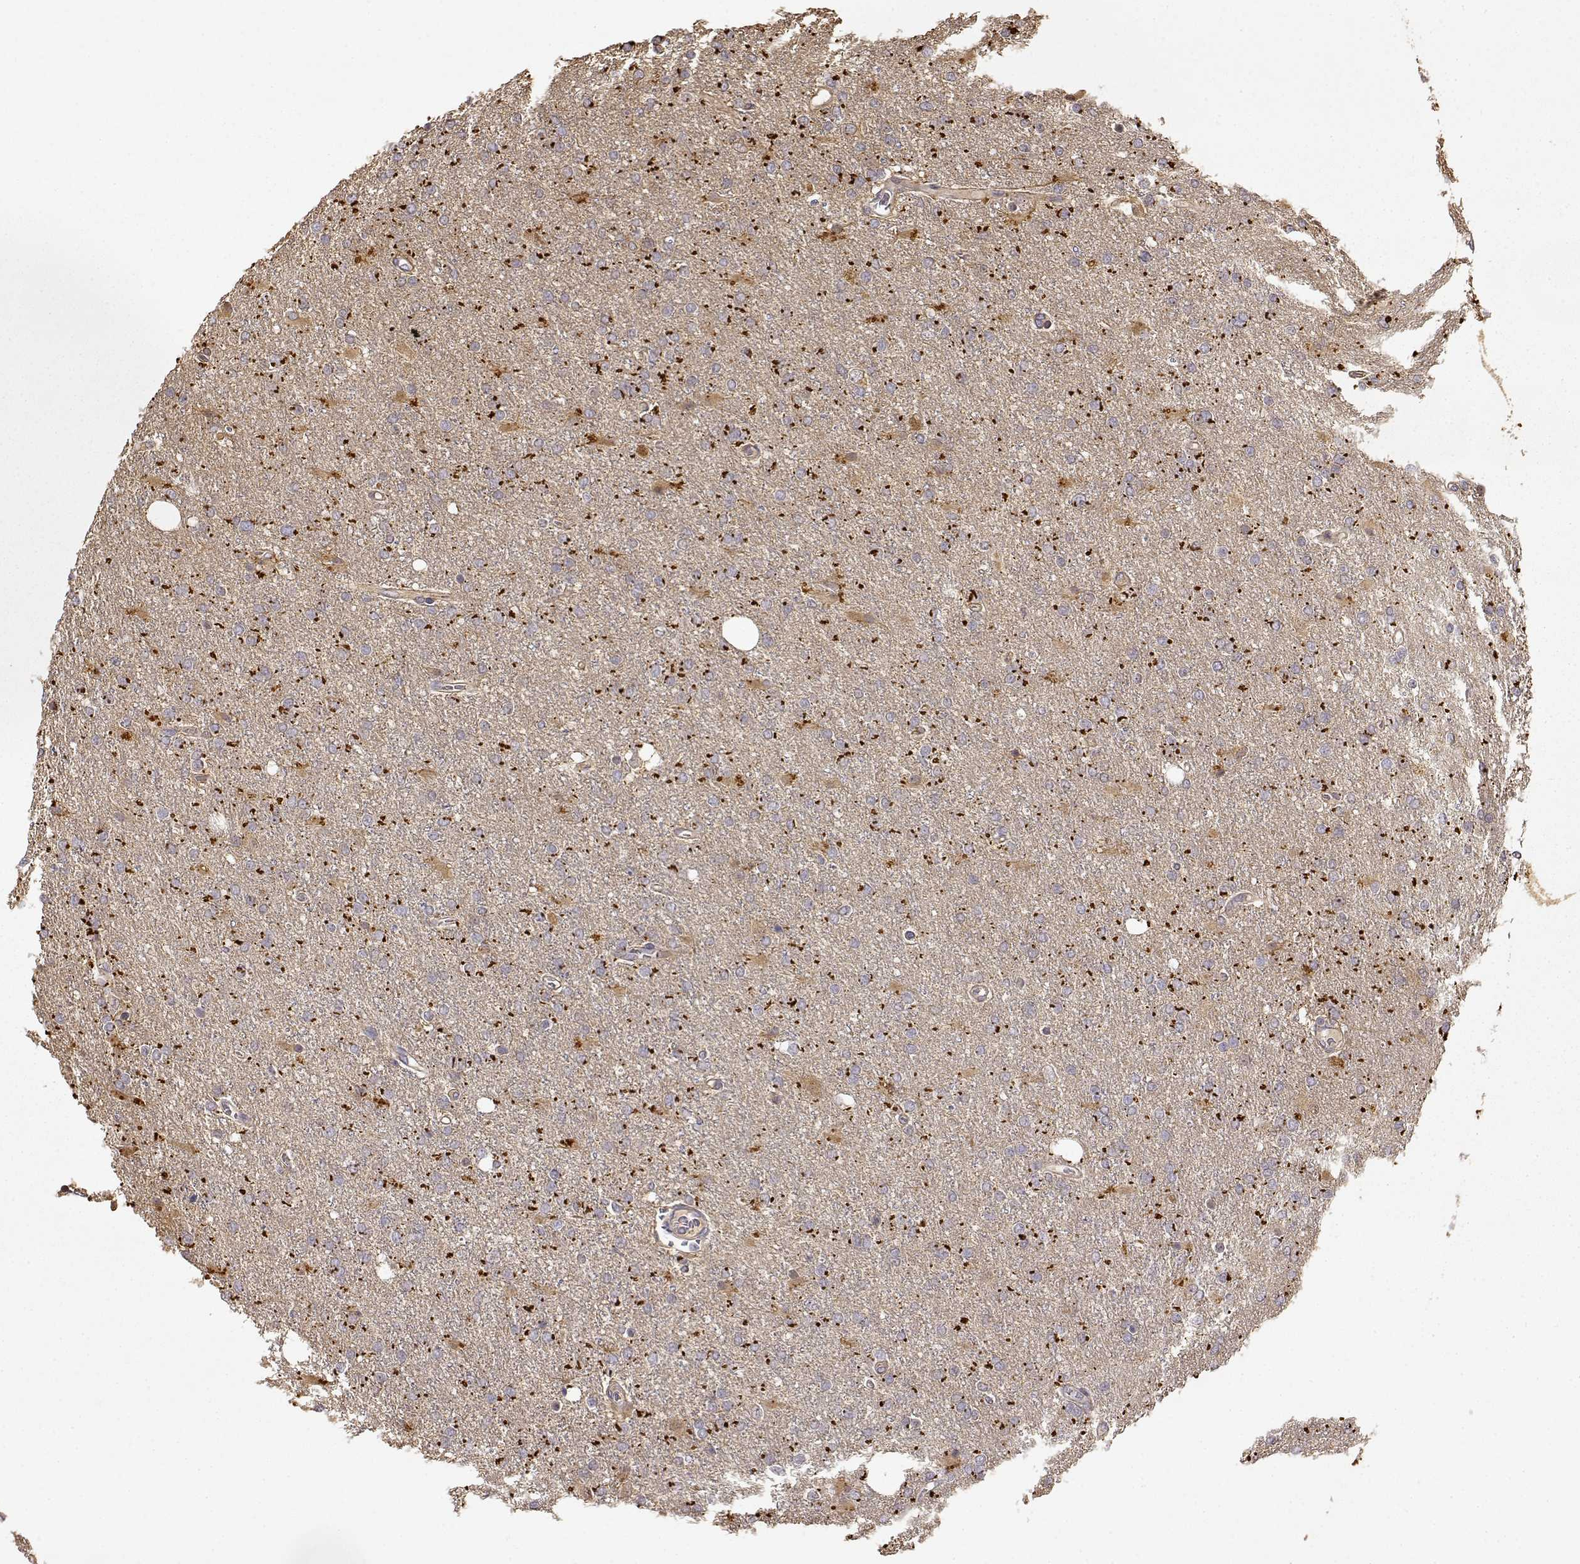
{"staining": {"intensity": "negative", "quantity": "none", "location": "none"}, "tissue": "glioma", "cell_type": "Tumor cells", "image_type": "cancer", "snomed": [{"axis": "morphology", "description": "Glioma, malignant, High grade"}, {"axis": "topography", "description": "Cerebral cortex"}], "caption": "A micrograph of human glioma is negative for staining in tumor cells.", "gene": "CRIM1", "patient": {"sex": "male", "age": 70}}